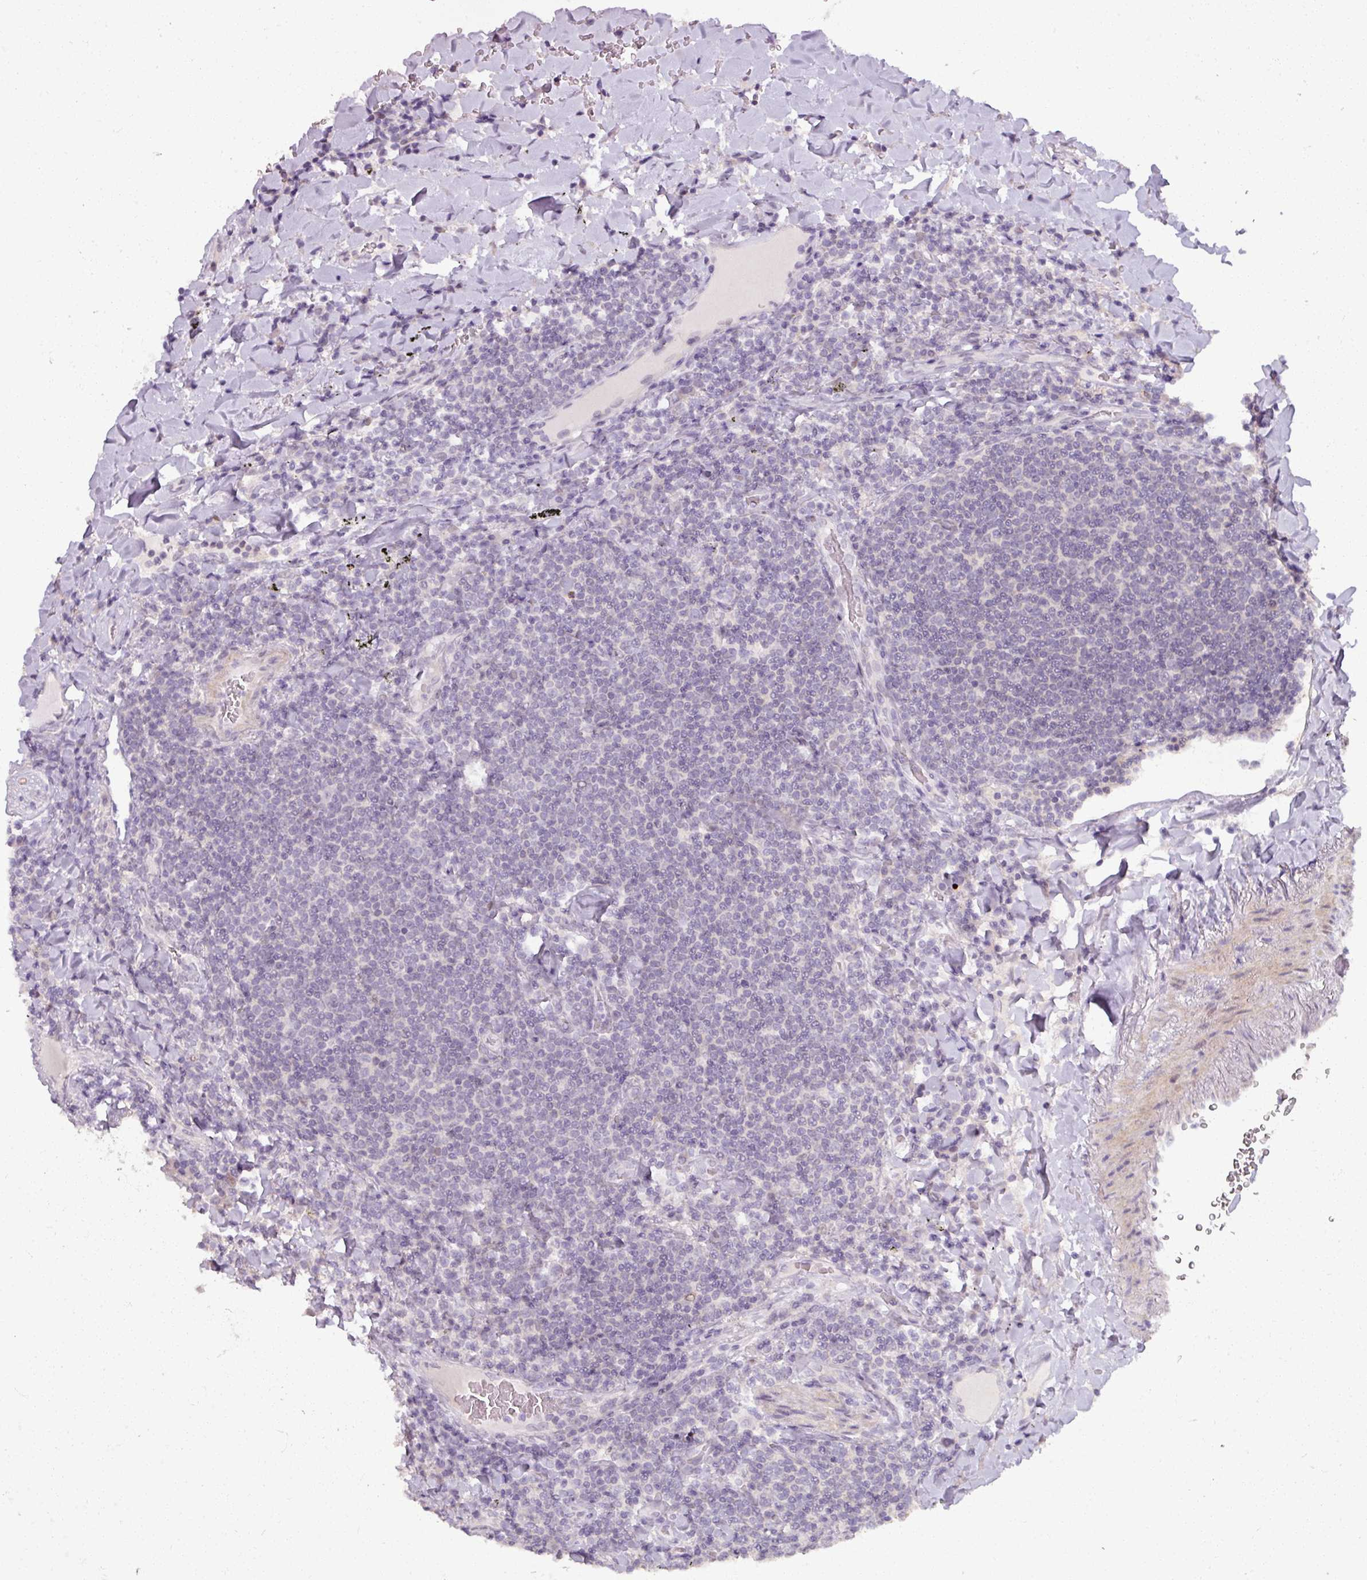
{"staining": {"intensity": "negative", "quantity": "none", "location": "none"}, "tissue": "lymphoma", "cell_type": "Tumor cells", "image_type": "cancer", "snomed": [{"axis": "morphology", "description": "Malignant lymphoma, non-Hodgkin's type, Low grade"}, {"axis": "topography", "description": "Lung"}], "caption": "Image shows no significant protein positivity in tumor cells of lymphoma. (IHC, brightfield microscopy, high magnification).", "gene": "PNMA6A", "patient": {"sex": "female", "age": 71}}